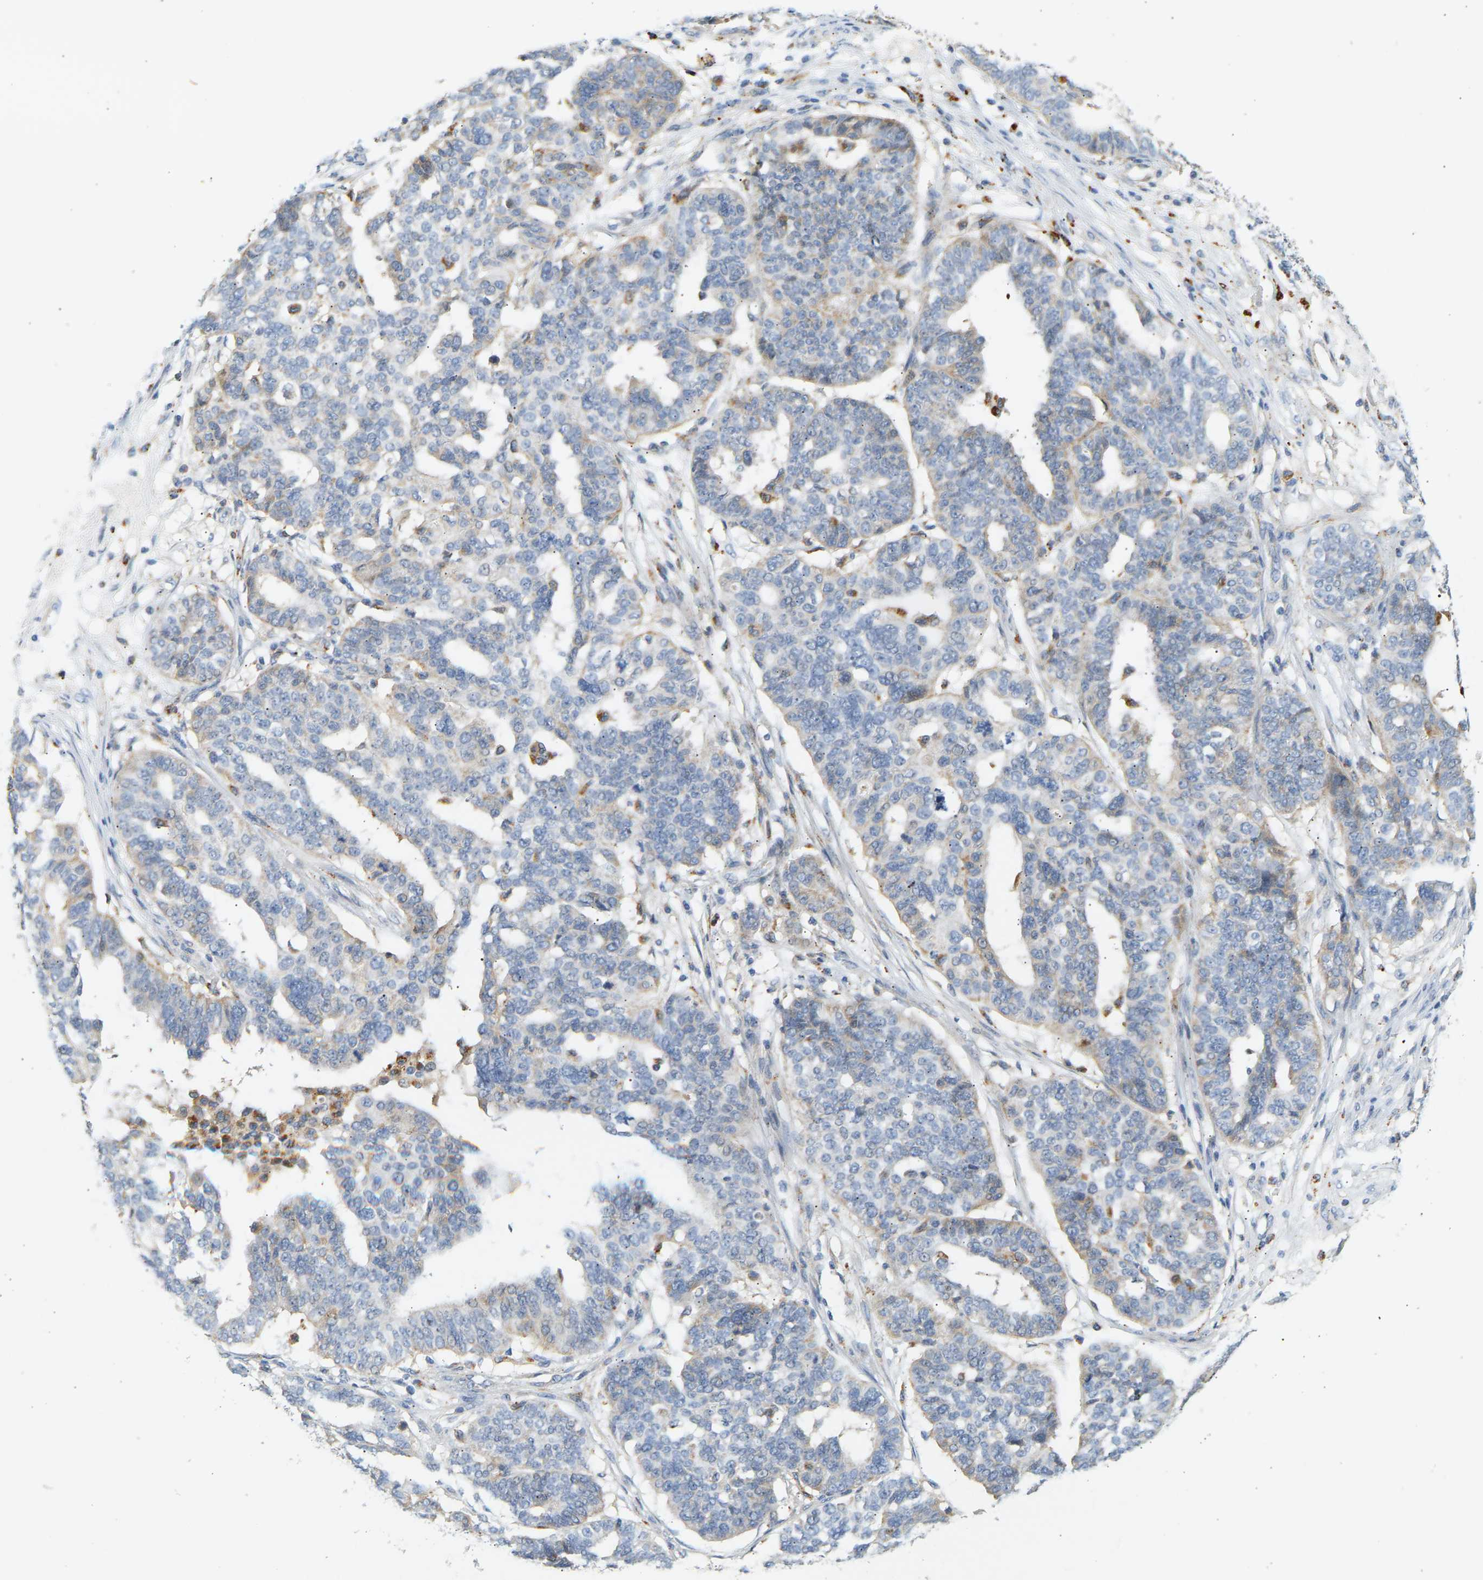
{"staining": {"intensity": "weak", "quantity": "<25%", "location": "cytoplasmic/membranous"}, "tissue": "ovarian cancer", "cell_type": "Tumor cells", "image_type": "cancer", "snomed": [{"axis": "morphology", "description": "Cystadenocarcinoma, serous, NOS"}, {"axis": "topography", "description": "Ovary"}], "caption": "IHC histopathology image of human ovarian serous cystadenocarcinoma stained for a protein (brown), which displays no expression in tumor cells.", "gene": "ENTHD1", "patient": {"sex": "female", "age": 59}}